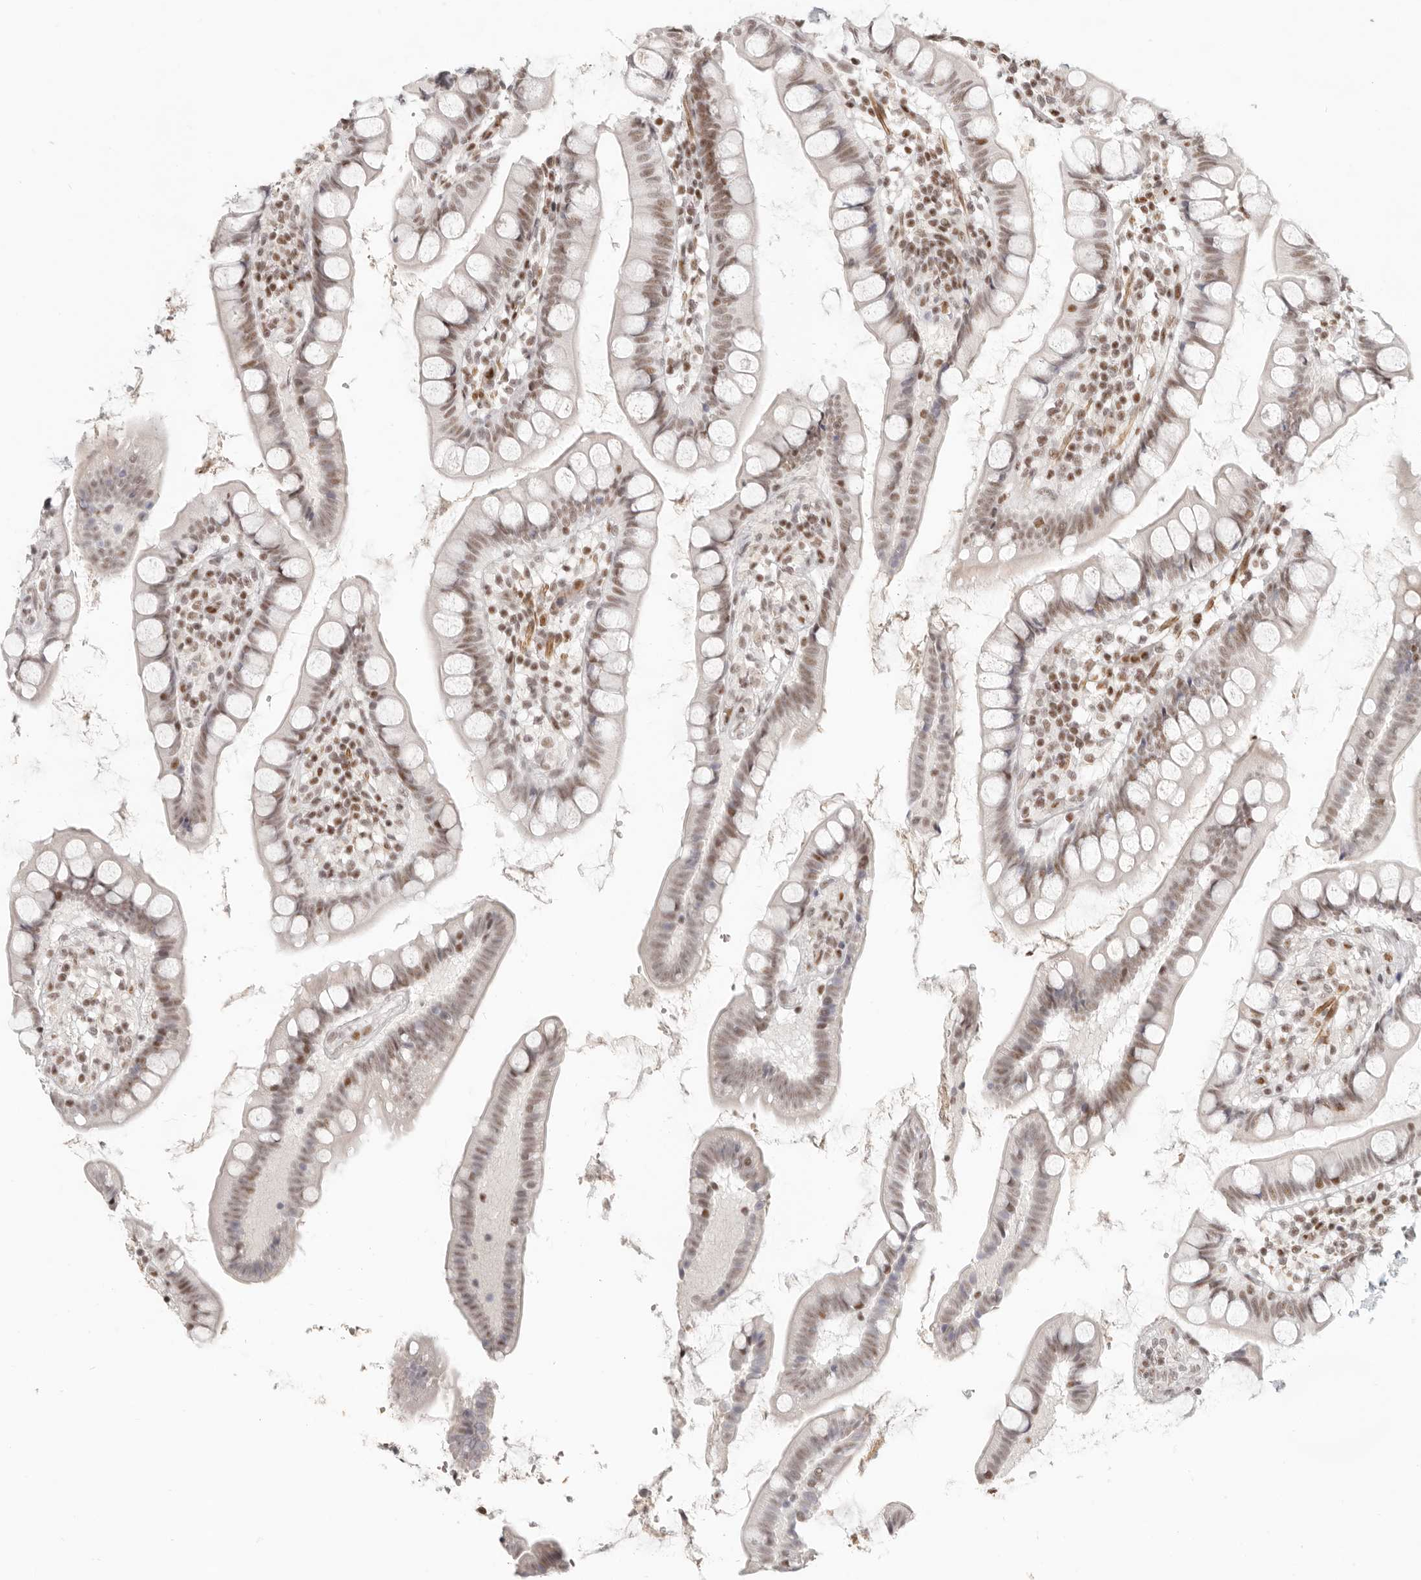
{"staining": {"intensity": "moderate", "quantity": ">75%", "location": "nuclear"}, "tissue": "small intestine", "cell_type": "Glandular cells", "image_type": "normal", "snomed": [{"axis": "morphology", "description": "Normal tissue, NOS"}, {"axis": "topography", "description": "Small intestine"}], "caption": "A photomicrograph of small intestine stained for a protein demonstrates moderate nuclear brown staining in glandular cells. The staining was performed using DAB to visualize the protein expression in brown, while the nuclei were stained in blue with hematoxylin (Magnification: 20x).", "gene": "GABPA", "patient": {"sex": "female", "age": 84}}